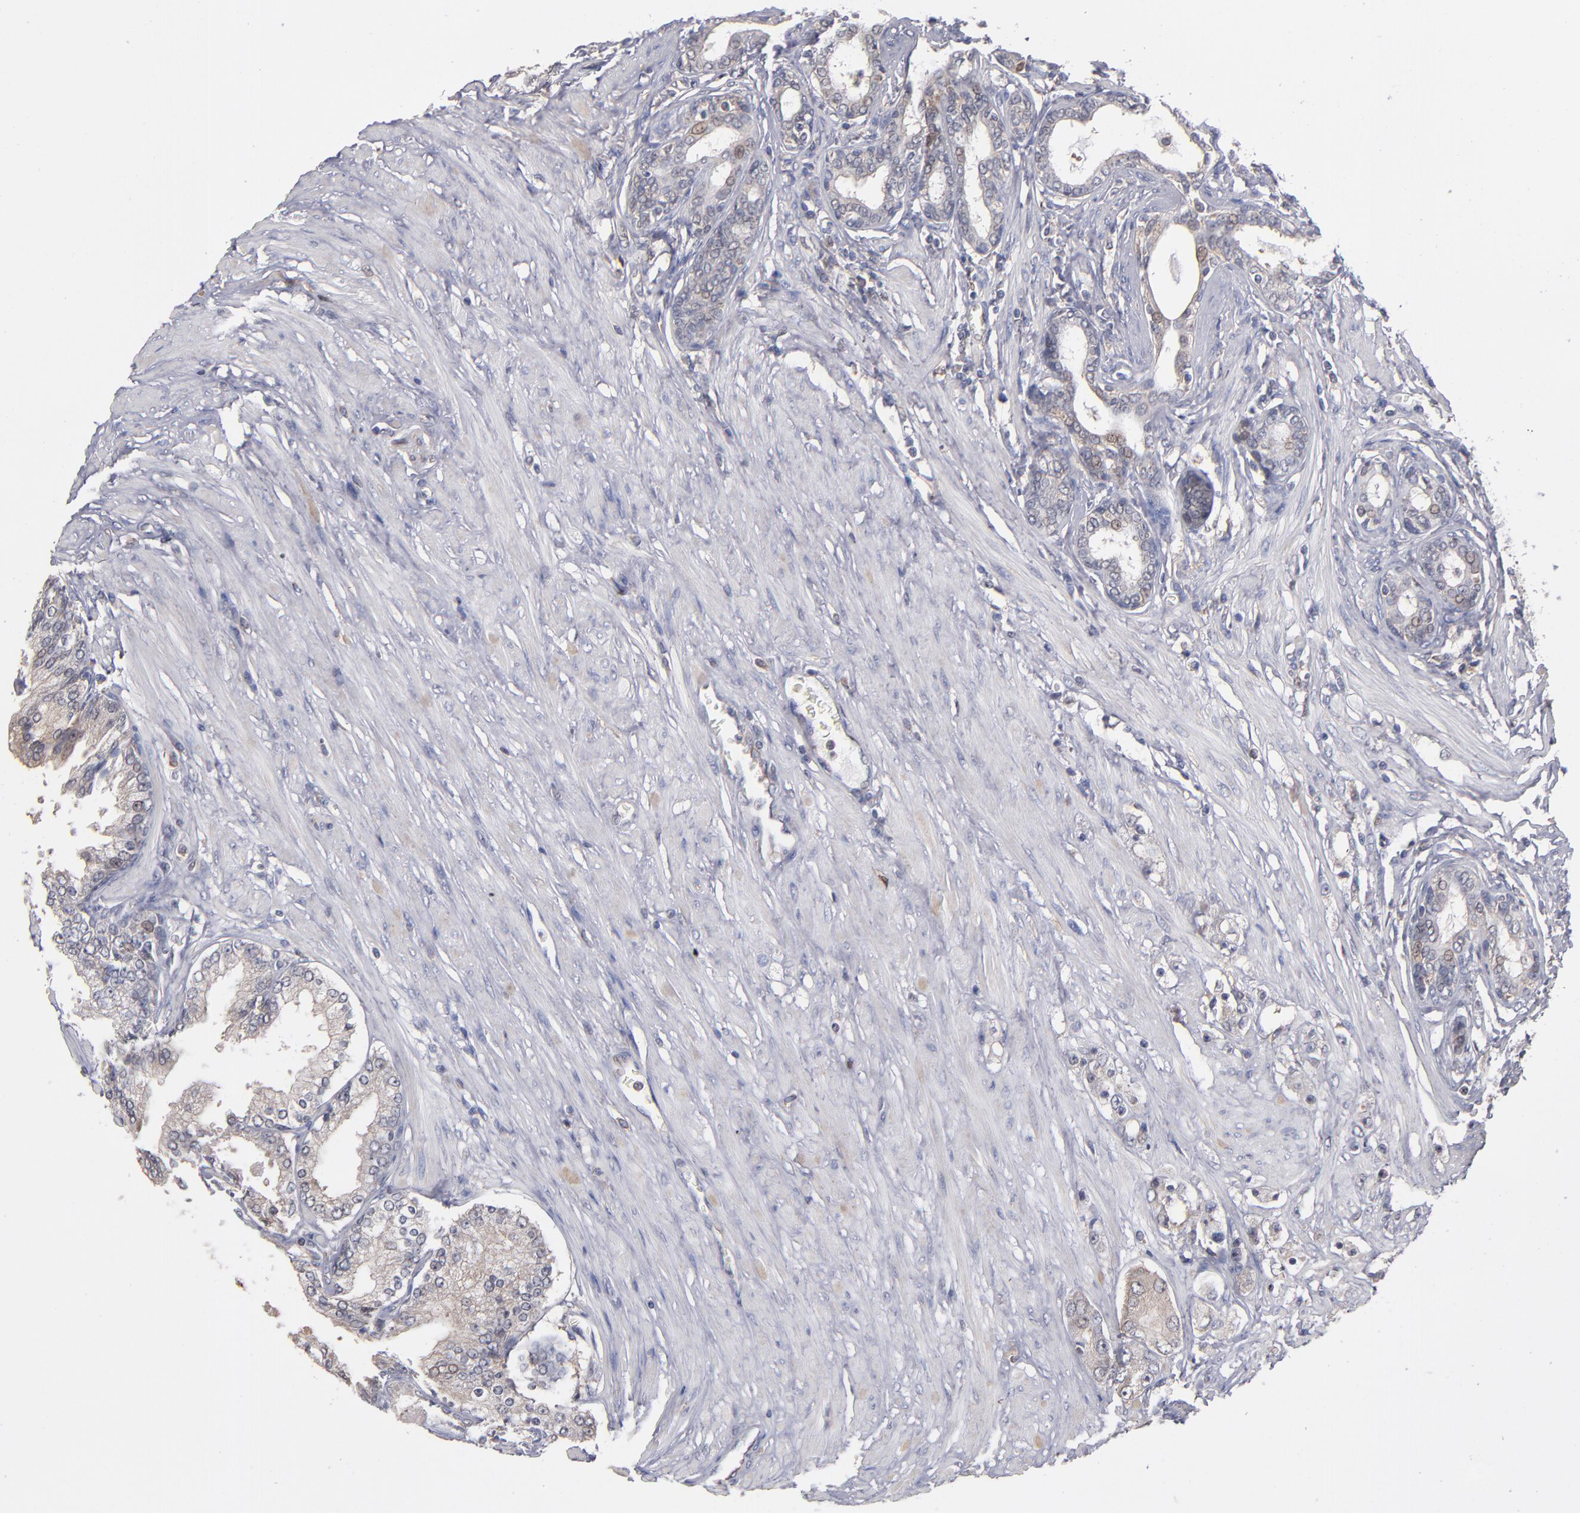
{"staining": {"intensity": "weak", "quantity": "<25%", "location": "cytoplasmic/membranous"}, "tissue": "prostate cancer", "cell_type": "Tumor cells", "image_type": "cancer", "snomed": [{"axis": "morphology", "description": "Adenocarcinoma, Medium grade"}, {"axis": "topography", "description": "Prostate"}], "caption": "Image shows no protein positivity in tumor cells of prostate cancer (adenocarcinoma (medium-grade)) tissue.", "gene": "GMFG", "patient": {"sex": "male", "age": 72}}